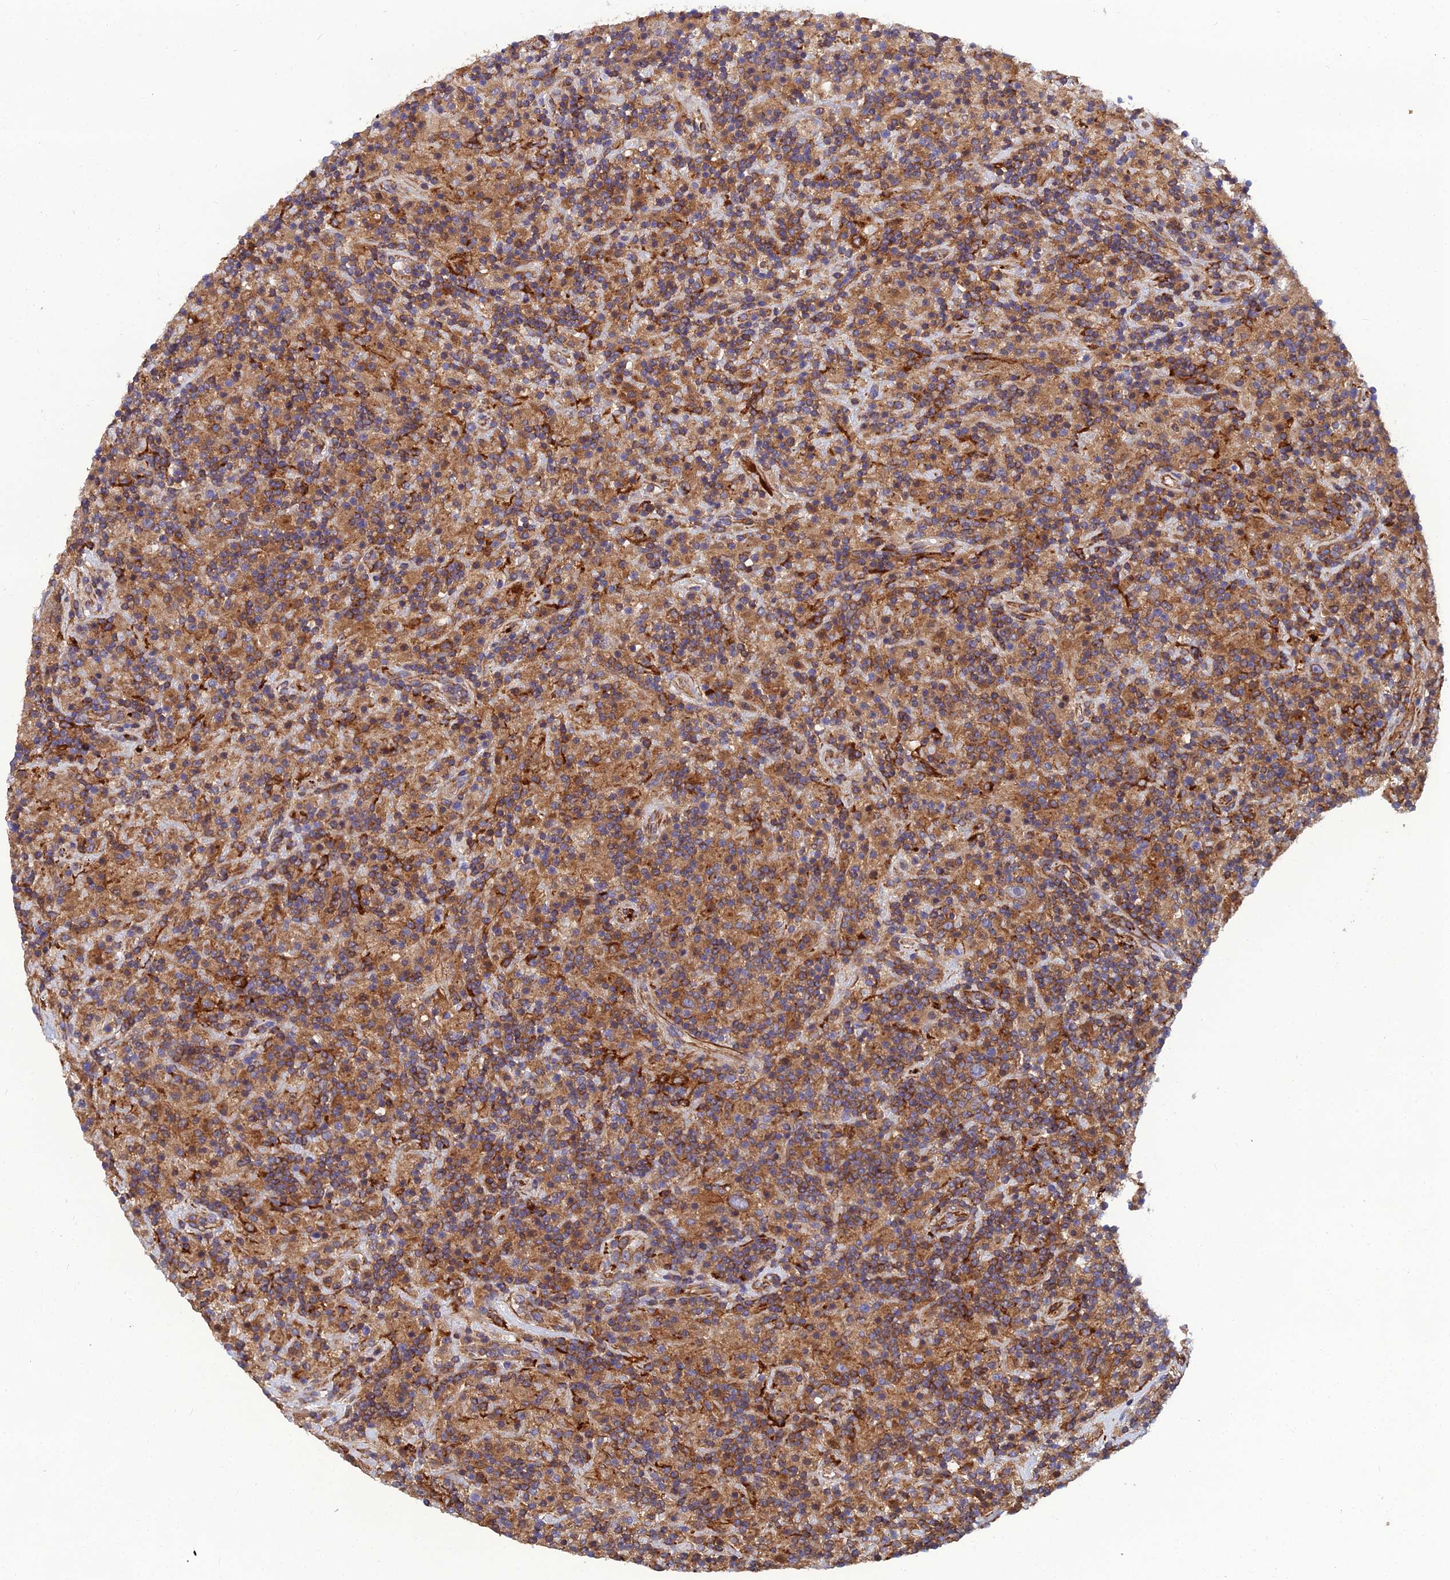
{"staining": {"intensity": "moderate", "quantity": ">75%", "location": "cytoplasmic/membranous"}, "tissue": "lymphoma", "cell_type": "Tumor cells", "image_type": "cancer", "snomed": [{"axis": "morphology", "description": "Hodgkin's disease, NOS"}, {"axis": "topography", "description": "Lymph node"}], "caption": "Lymphoma stained with a protein marker displays moderate staining in tumor cells.", "gene": "PSMD11", "patient": {"sex": "male", "age": 70}}